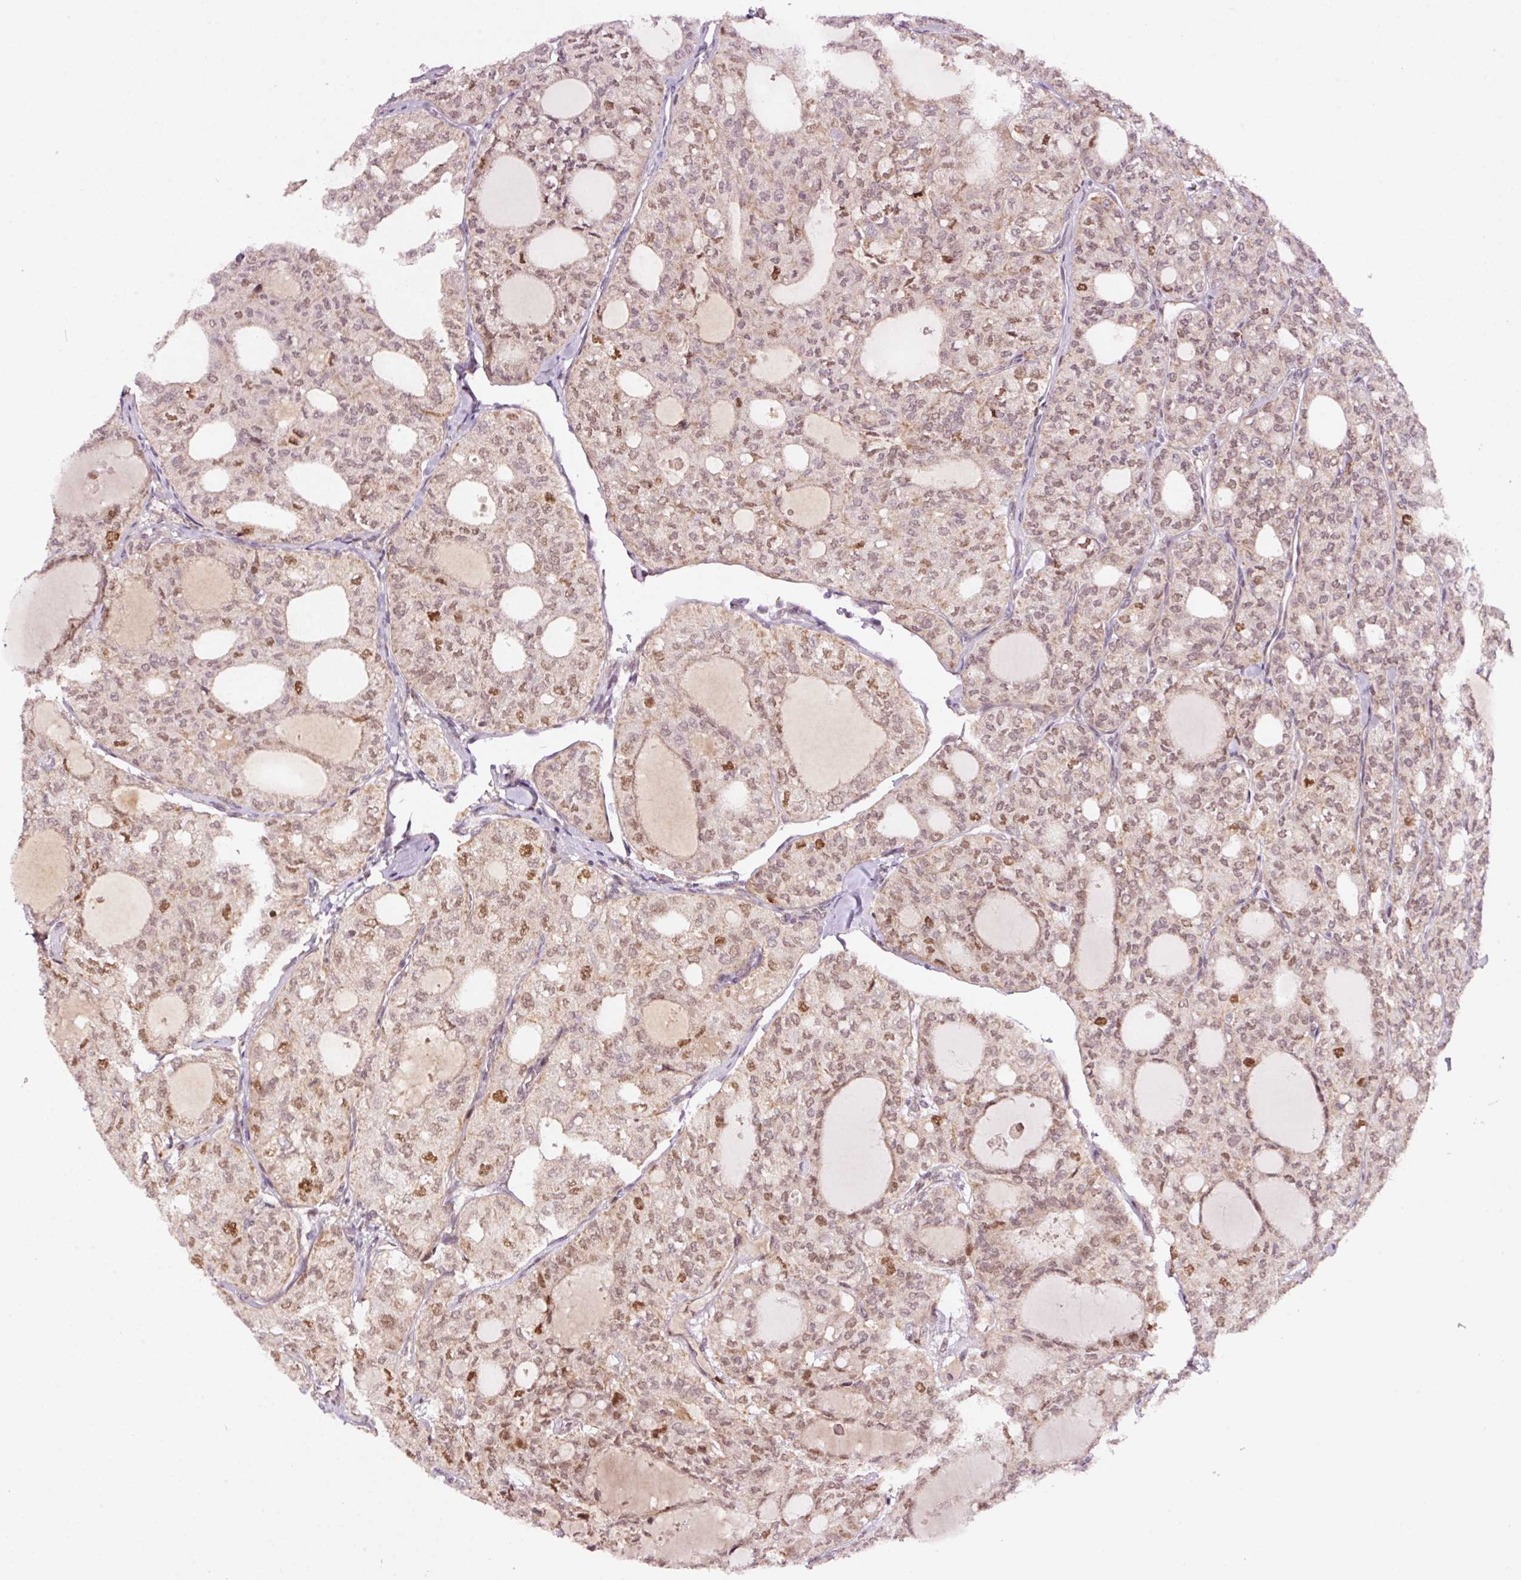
{"staining": {"intensity": "moderate", "quantity": "<25%", "location": "nuclear"}, "tissue": "thyroid cancer", "cell_type": "Tumor cells", "image_type": "cancer", "snomed": [{"axis": "morphology", "description": "Follicular adenoma carcinoma, NOS"}, {"axis": "topography", "description": "Thyroid gland"}], "caption": "Tumor cells display moderate nuclear expression in approximately <25% of cells in follicular adenoma carcinoma (thyroid).", "gene": "RFC4", "patient": {"sex": "male", "age": 75}}